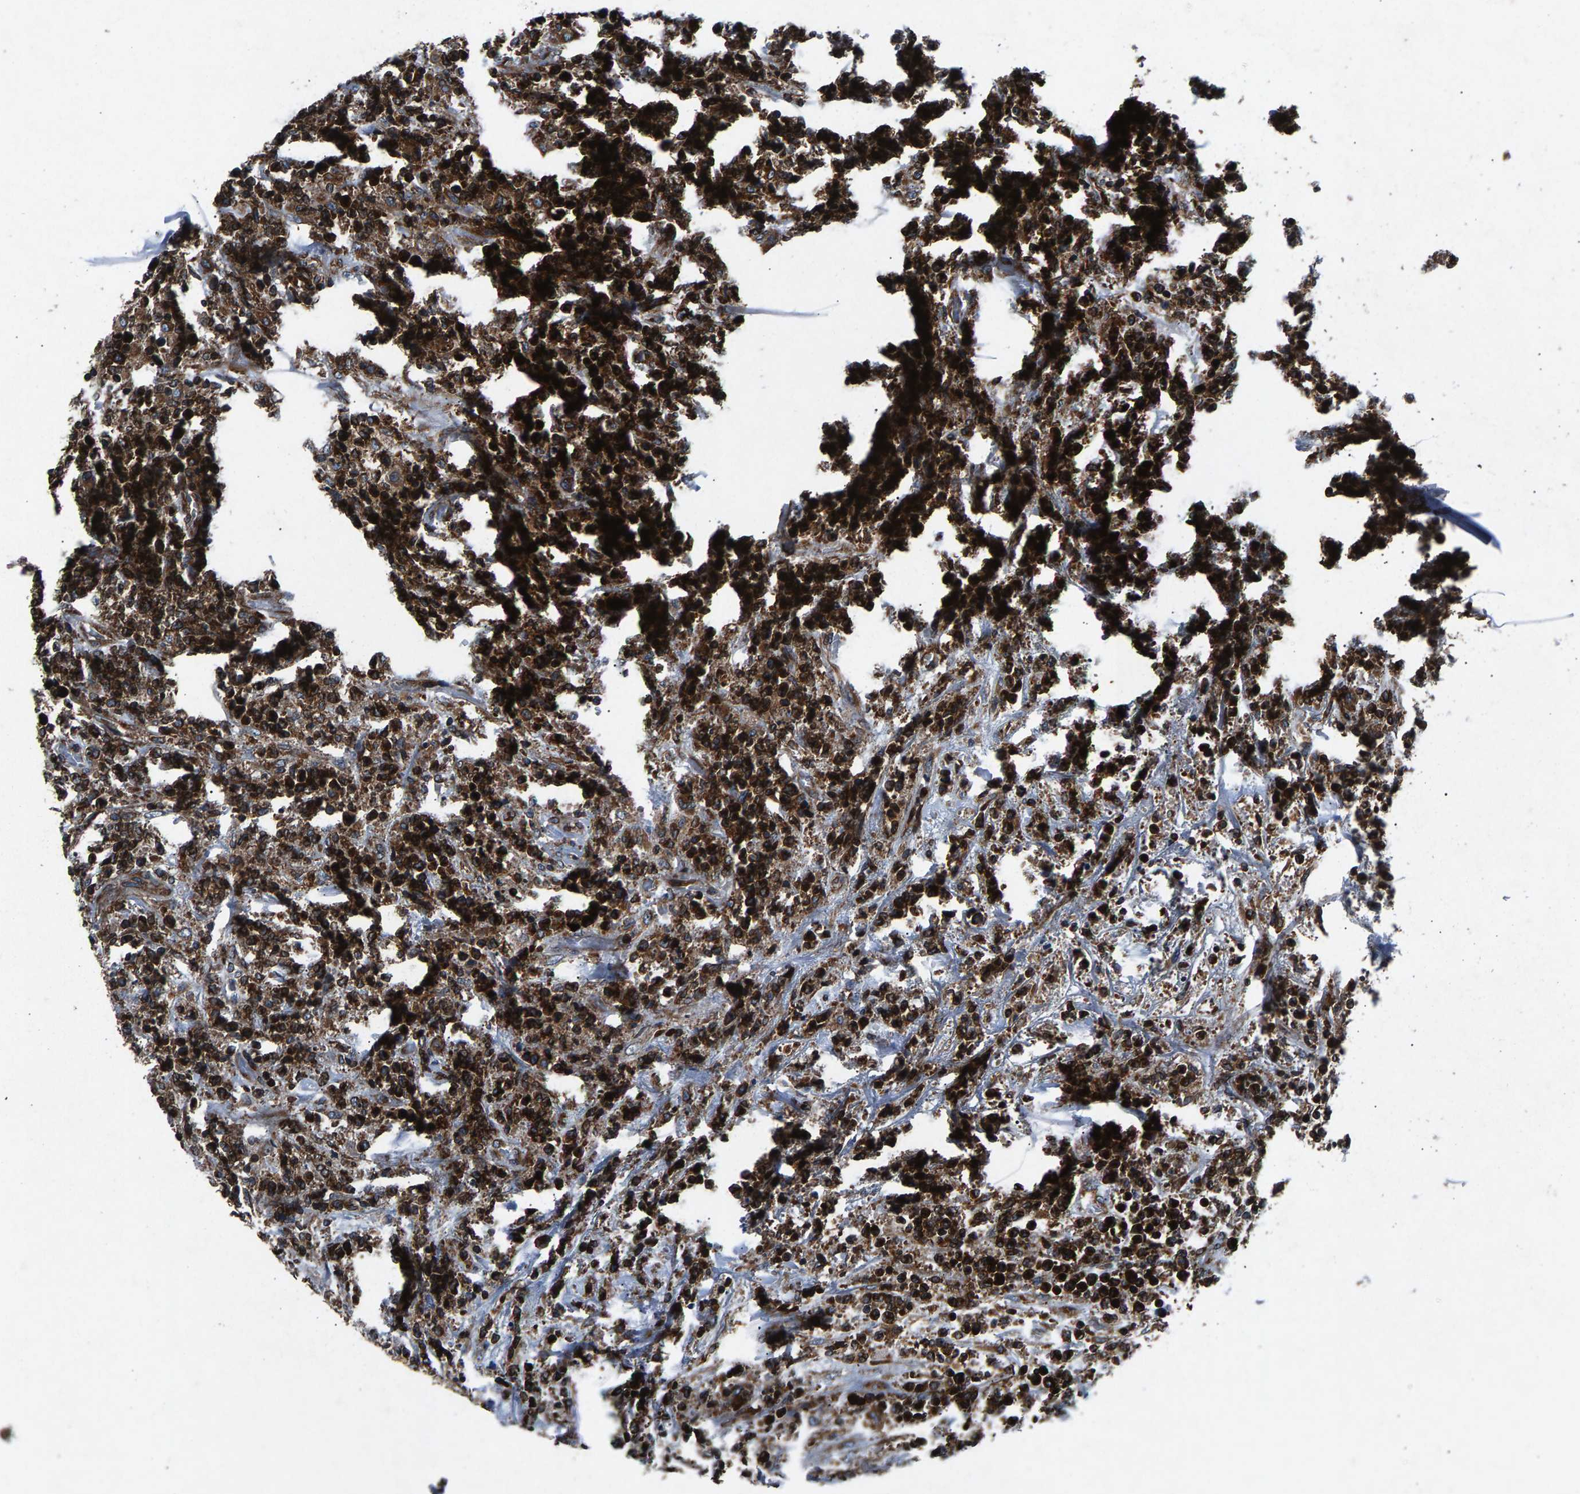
{"staining": {"intensity": "strong", "quantity": ">75%", "location": "cytoplasmic/membranous"}, "tissue": "lymphoma", "cell_type": "Tumor cells", "image_type": "cancer", "snomed": [{"axis": "morphology", "description": "Malignant lymphoma, non-Hodgkin's type, High grade"}, {"axis": "topography", "description": "Soft tissue"}], "caption": "A high amount of strong cytoplasmic/membranous staining is seen in about >75% of tumor cells in lymphoma tissue.", "gene": "LPCAT1", "patient": {"sex": "male", "age": 18}}